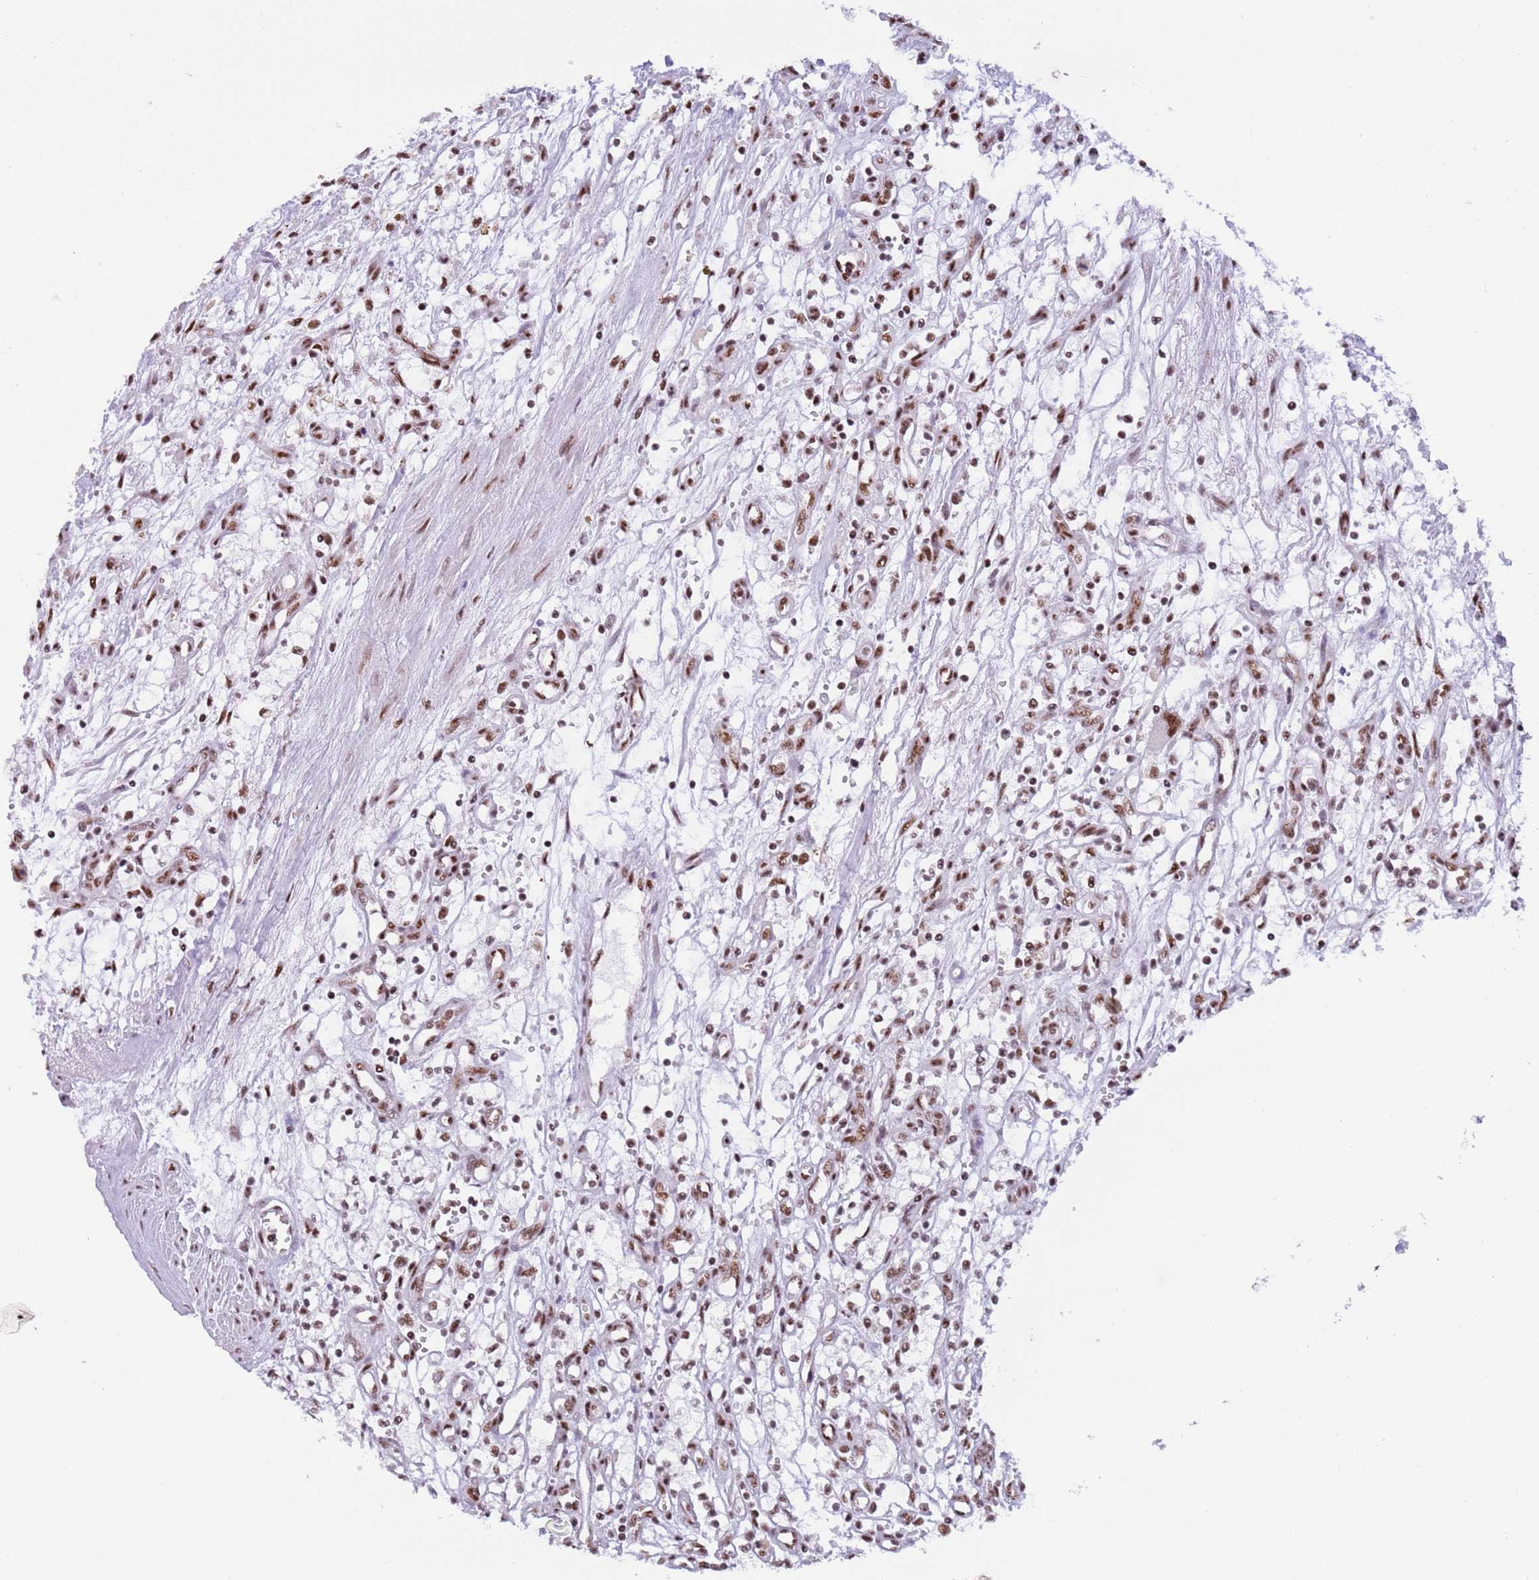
{"staining": {"intensity": "moderate", "quantity": ">75%", "location": "nuclear"}, "tissue": "renal cancer", "cell_type": "Tumor cells", "image_type": "cancer", "snomed": [{"axis": "morphology", "description": "Adenocarcinoma, NOS"}, {"axis": "topography", "description": "Kidney"}], "caption": "Moderate nuclear positivity for a protein is identified in about >75% of tumor cells of renal cancer (adenocarcinoma) using immunohistochemistry (IHC).", "gene": "SF3A2", "patient": {"sex": "male", "age": 59}}